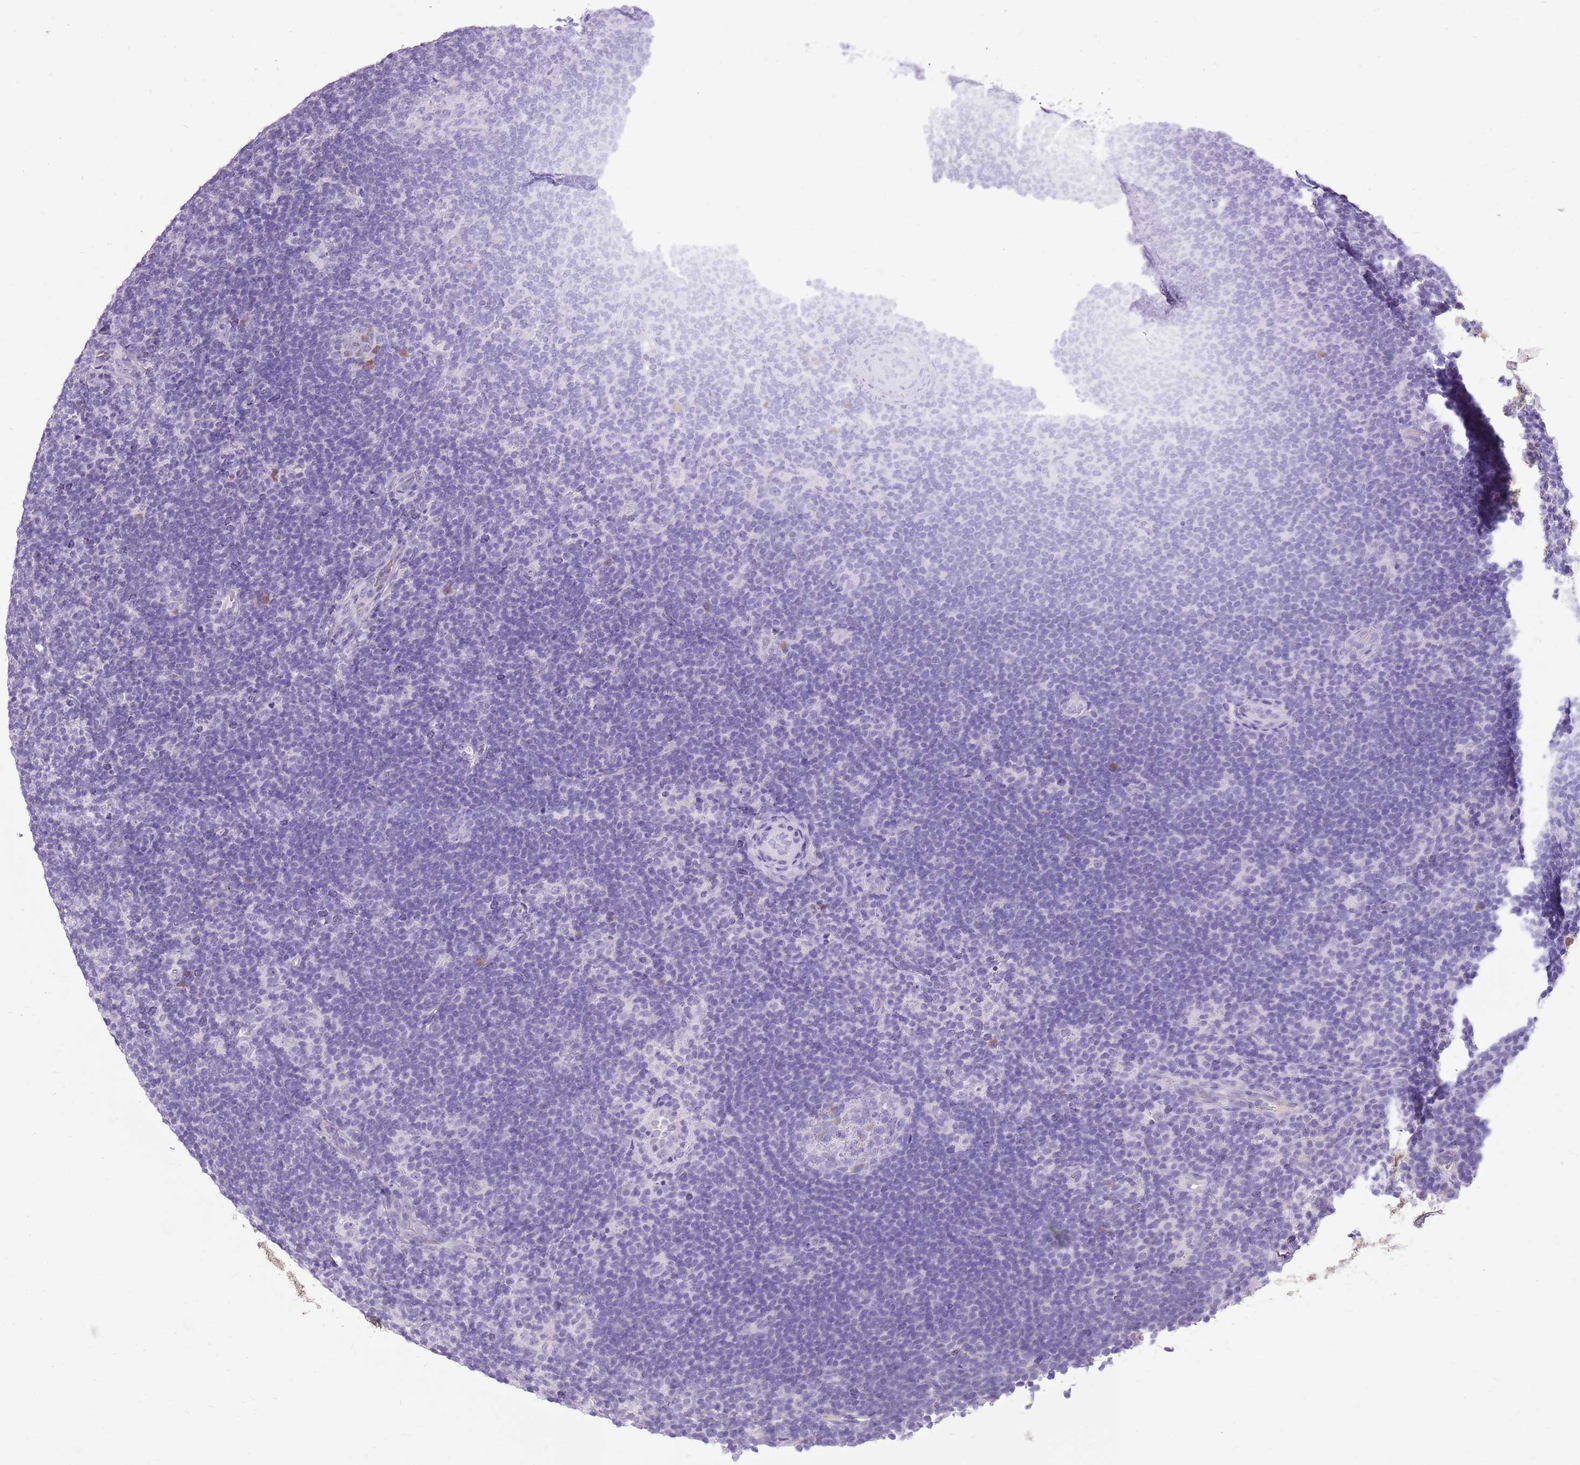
{"staining": {"intensity": "negative", "quantity": "none", "location": "none"}, "tissue": "lymphoma", "cell_type": "Tumor cells", "image_type": "cancer", "snomed": [{"axis": "morphology", "description": "Hodgkin's disease, NOS"}, {"axis": "topography", "description": "Lymph node"}], "caption": "Tumor cells are negative for protein expression in human Hodgkin's disease.", "gene": "ZNF425", "patient": {"sex": "female", "age": 57}}